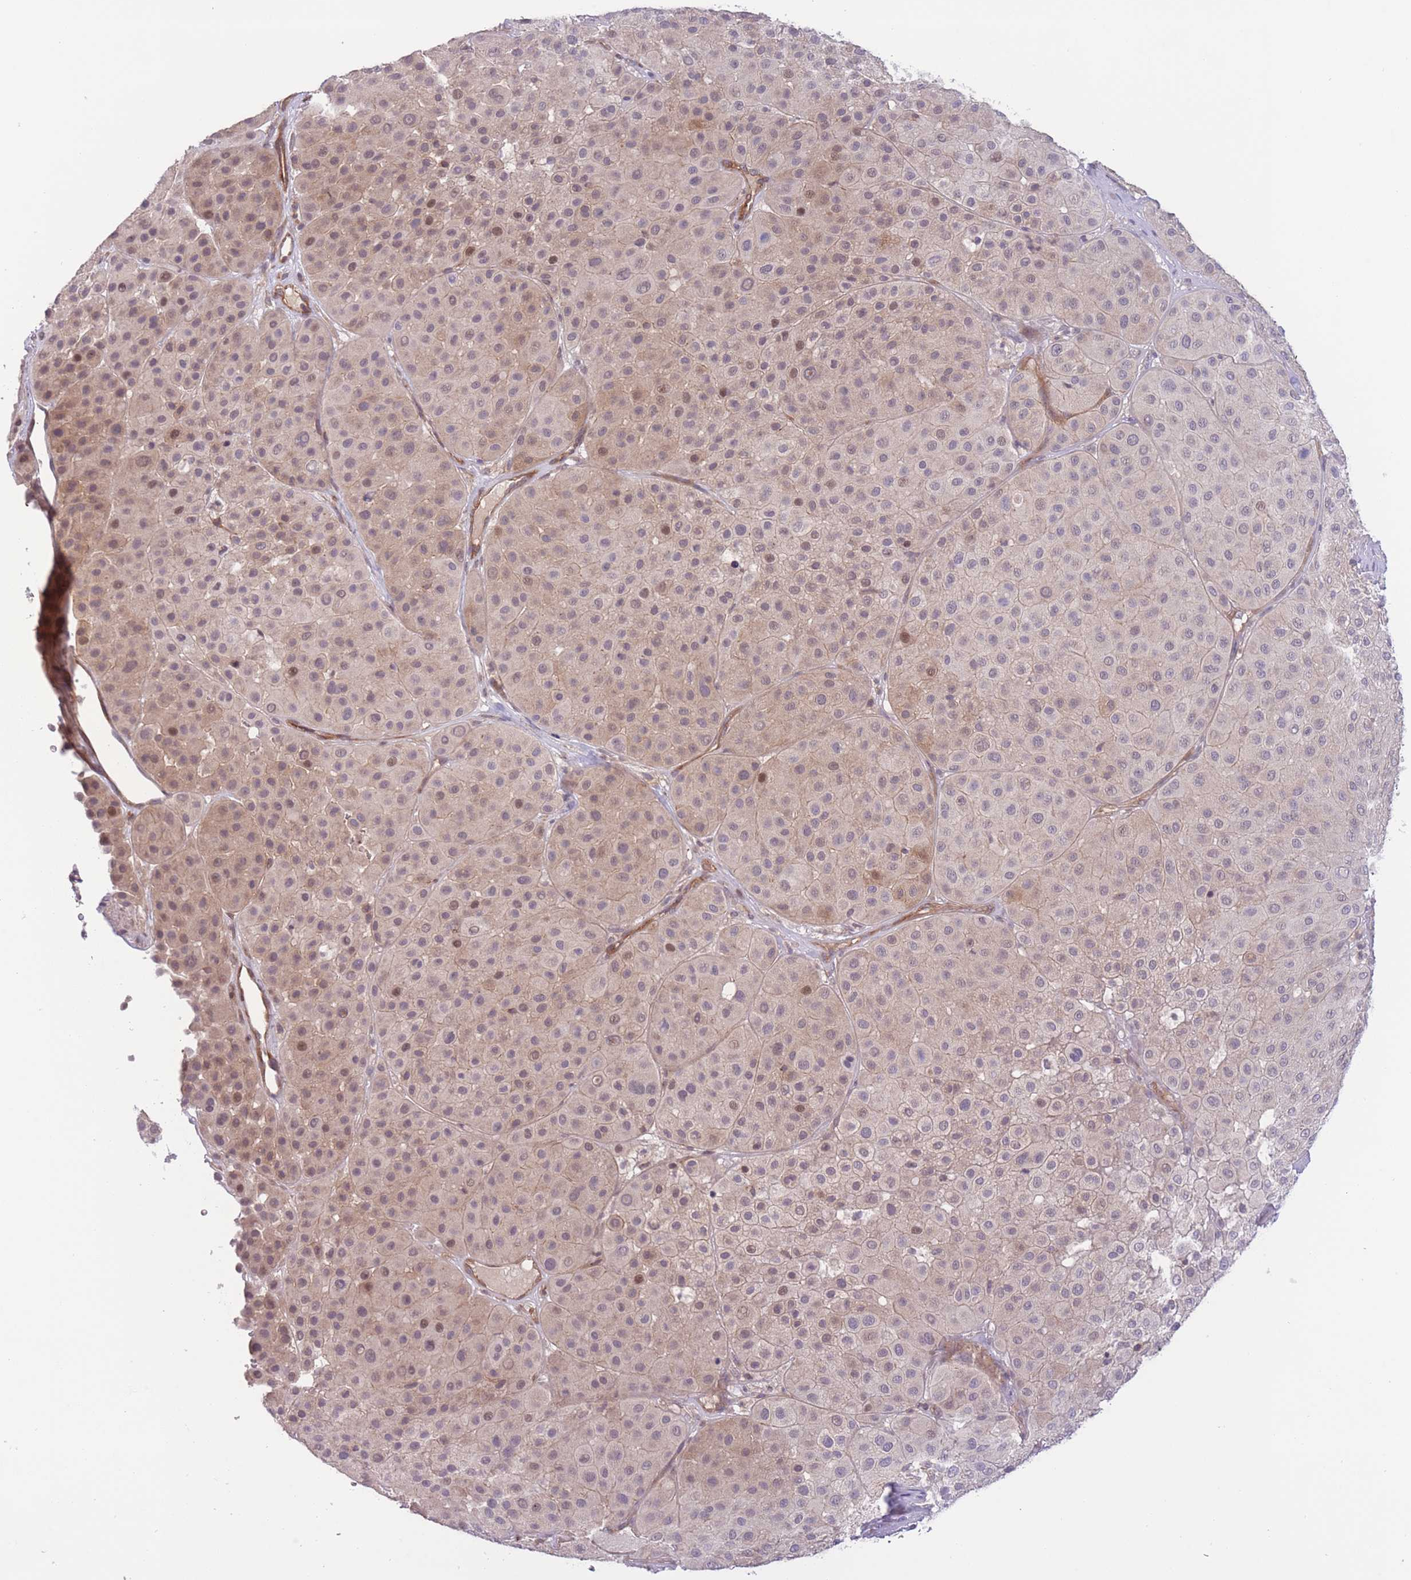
{"staining": {"intensity": "weak", "quantity": "25%-75%", "location": "nuclear"}, "tissue": "melanoma", "cell_type": "Tumor cells", "image_type": "cancer", "snomed": [{"axis": "morphology", "description": "Malignant melanoma, Metastatic site"}, {"axis": "topography", "description": "Smooth muscle"}], "caption": "Brown immunohistochemical staining in human melanoma demonstrates weak nuclear positivity in about 25%-75% of tumor cells.", "gene": "FUT5", "patient": {"sex": "male", "age": 41}}